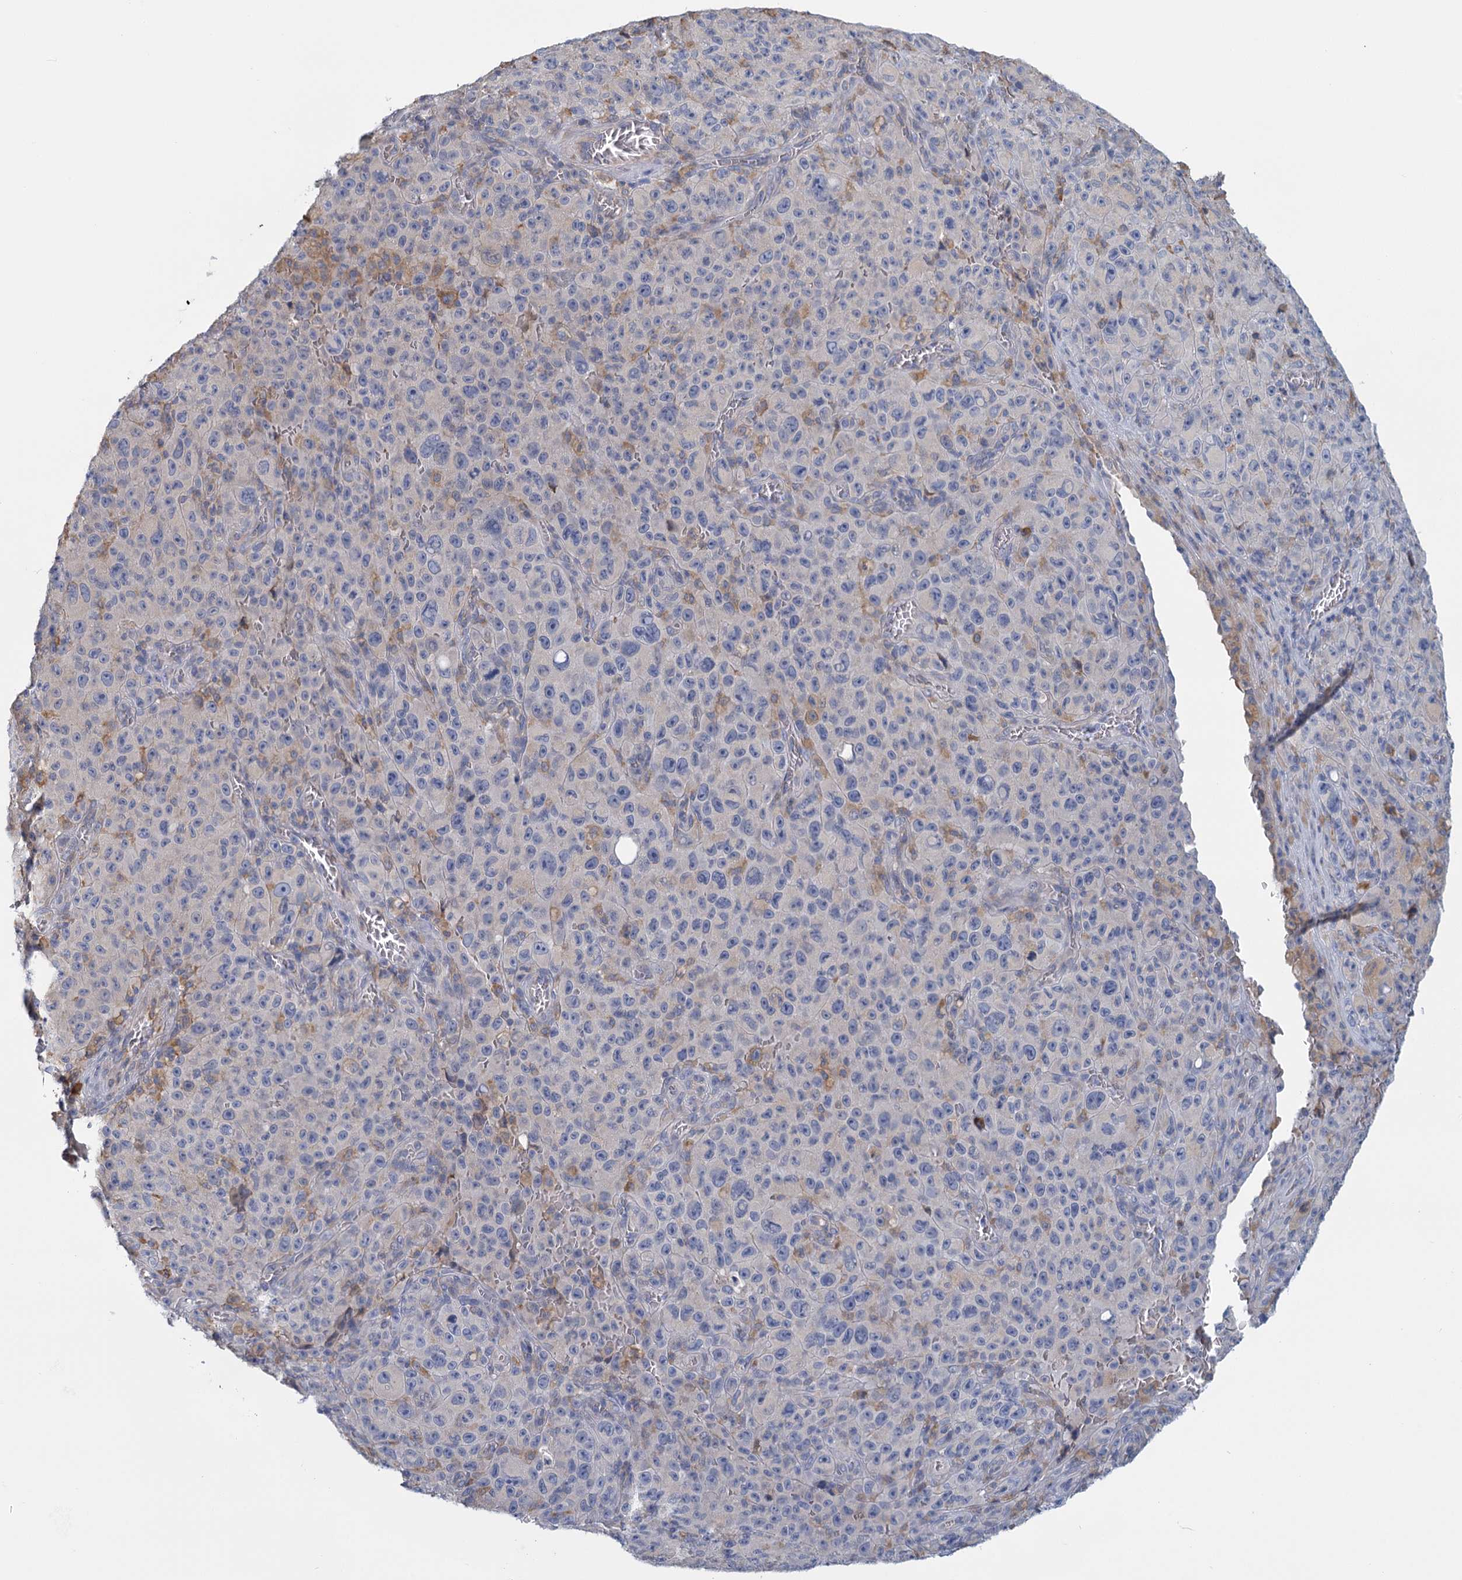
{"staining": {"intensity": "negative", "quantity": "none", "location": "none"}, "tissue": "melanoma", "cell_type": "Tumor cells", "image_type": "cancer", "snomed": [{"axis": "morphology", "description": "Malignant melanoma, NOS"}, {"axis": "topography", "description": "Skin"}], "caption": "This is an immunohistochemistry photomicrograph of melanoma. There is no staining in tumor cells.", "gene": "ANKRD16", "patient": {"sex": "female", "age": 82}}